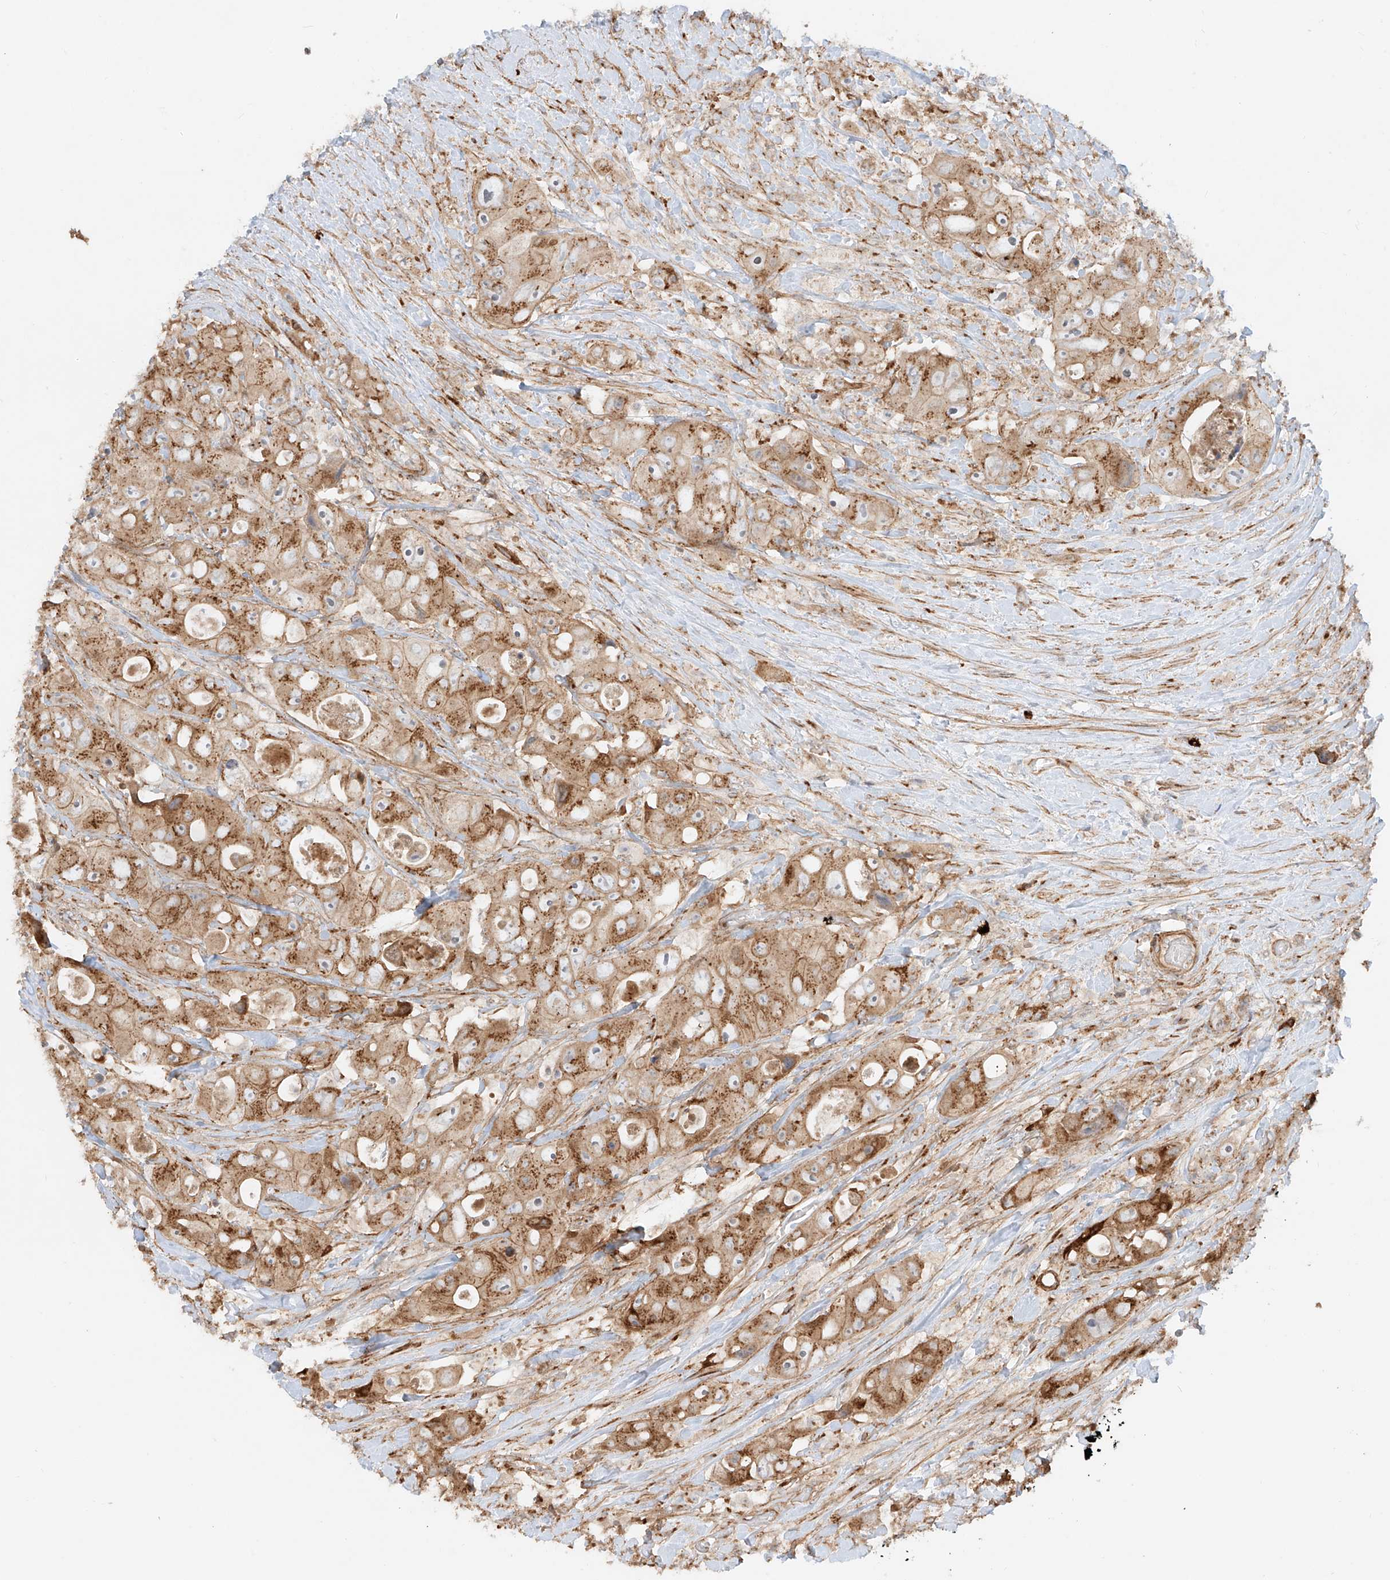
{"staining": {"intensity": "moderate", "quantity": ">75%", "location": "cytoplasmic/membranous"}, "tissue": "colorectal cancer", "cell_type": "Tumor cells", "image_type": "cancer", "snomed": [{"axis": "morphology", "description": "Adenocarcinoma, NOS"}, {"axis": "topography", "description": "Colon"}], "caption": "DAB immunohistochemical staining of human colorectal adenocarcinoma displays moderate cytoplasmic/membranous protein positivity in about >75% of tumor cells. The staining was performed using DAB to visualize the protein expression in brown, while the nuclei were stained in blue with hematoxylin (Magnification: 20x).", "gene": "ZNF287", "patient": {"sex": "female", "age": 46}}